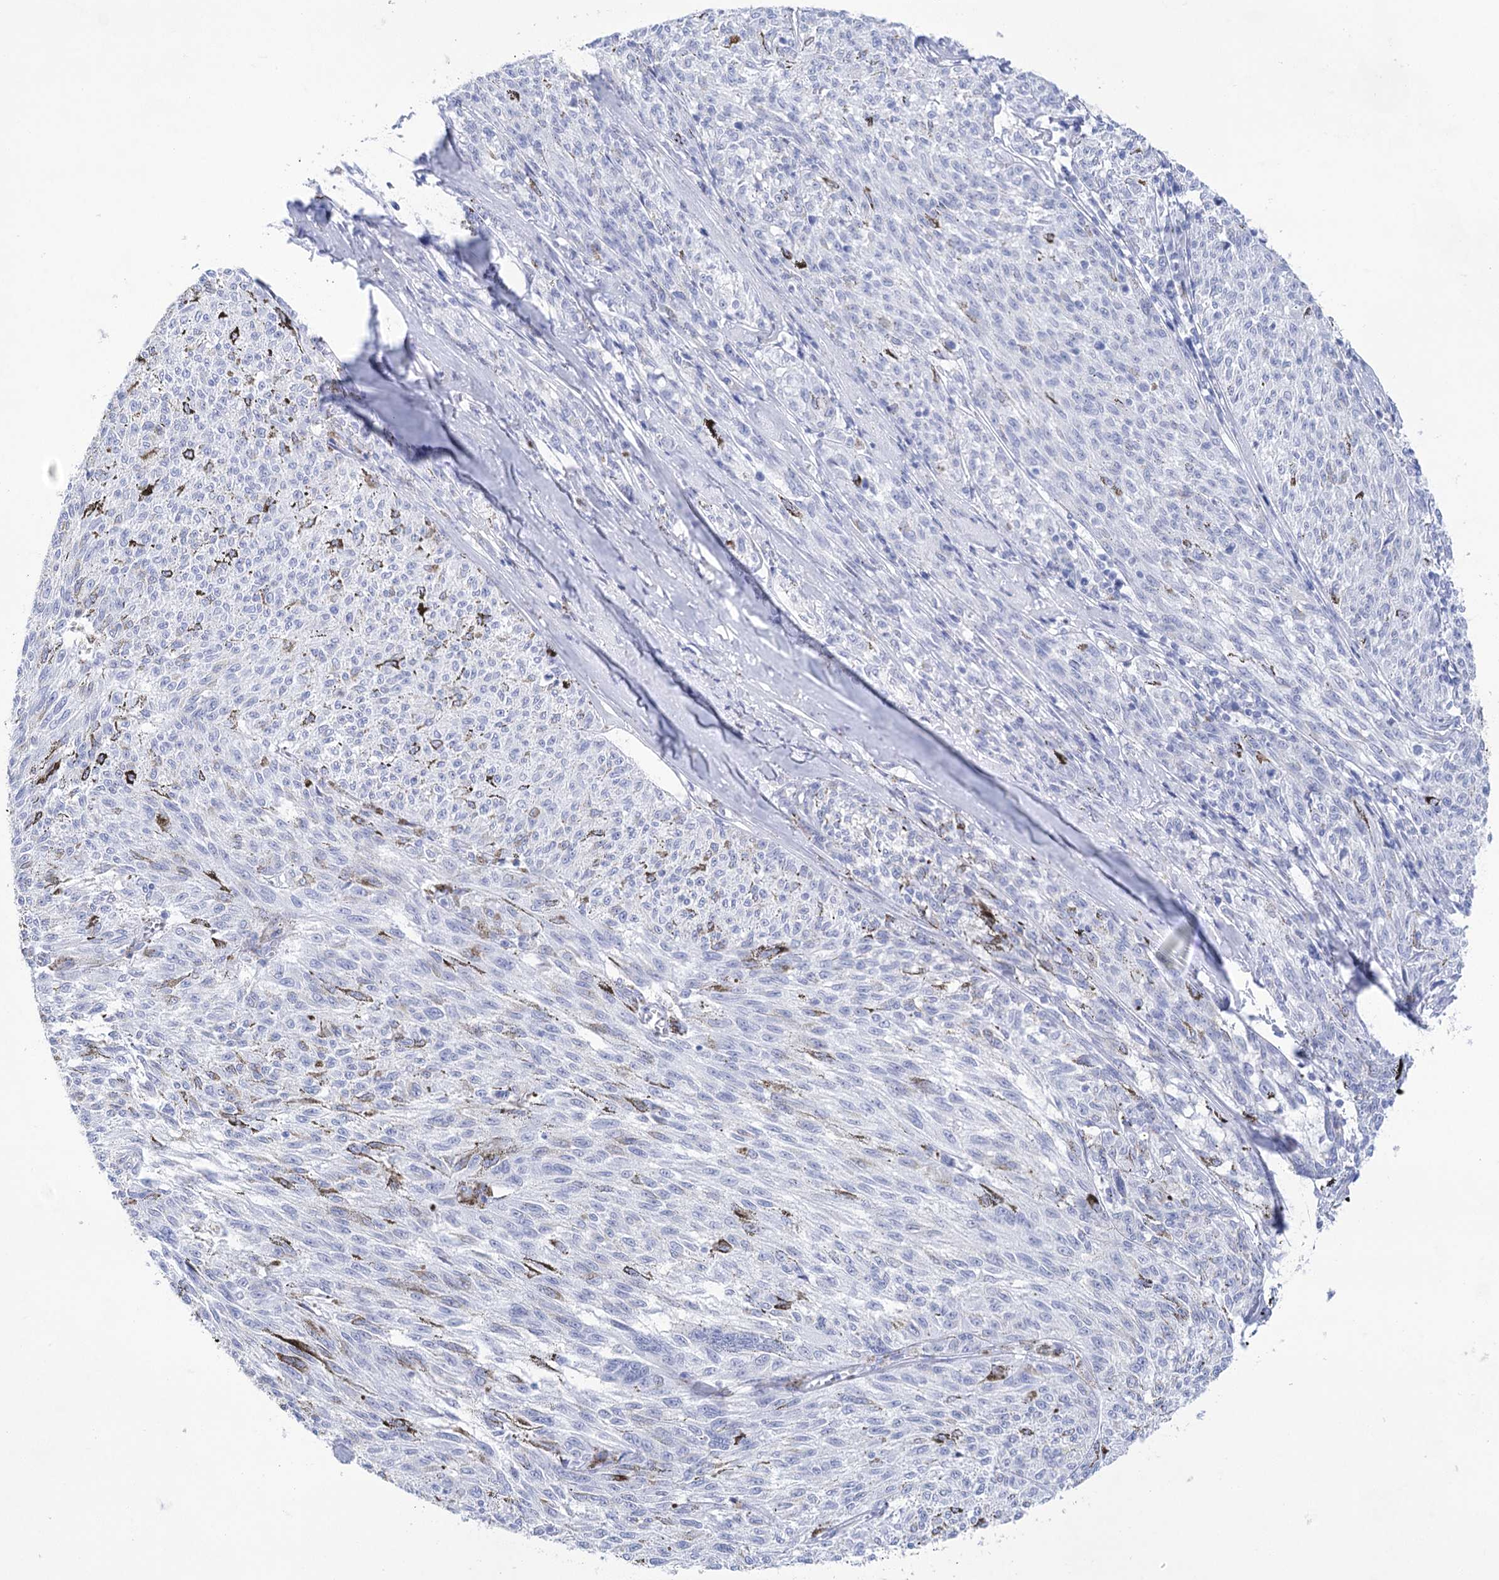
{"staining": {"intensity": "negative", "quantity": "none", "location": "none"}, "tissue": "melanoma", "cell_type": "Tumor cells", "image_type": "cancer", "snomed": [{"axis": "morphology", "description": "Malignant melanoma, NOS"}, {"axis": "topography", "description": "Skin"}], "caption": "DAB immunohistochemical staining of melanoma reveals no significant positivity in tumor cells.", "gene": "LALBA", "patient": {"sex": "female", "age": 72}}